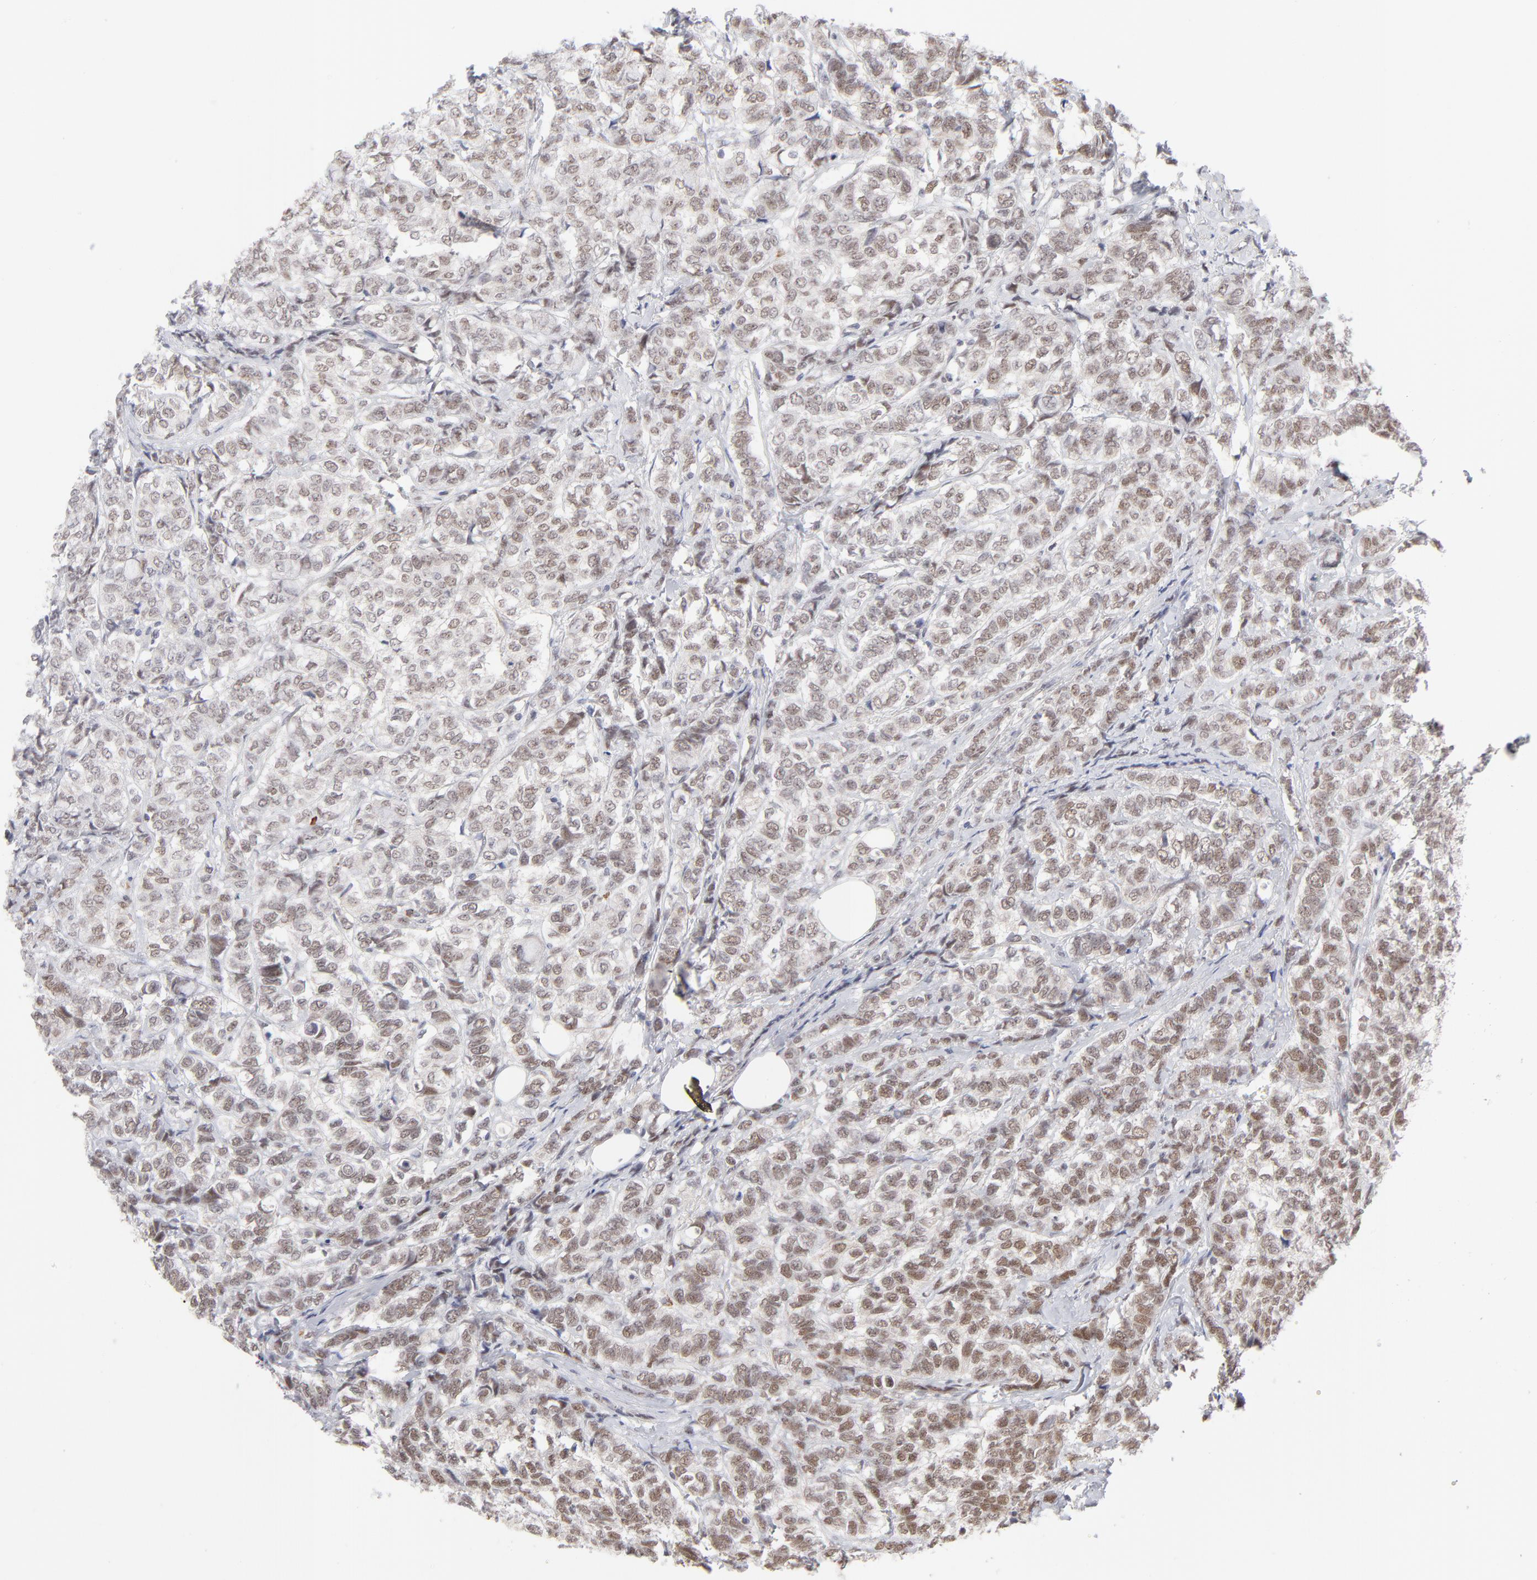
{"staining": {"intensity": "moderate", "quantity": ">75%", "location": "nuclear"}, "tissue": "breast cancer", "cell_type": "Tumor cells", "image_type": "cancer", "snomed": [{"axis": "morphology", "description": "Lobular carcinoma"}, {"axis": "topography", "description": "Breast"}], "caption": "A high-resolution photomicrograph shows IHC staining of breast cancer (lobular carcinoma), which displays moderate nuclear staining in approximately >75% of tumor cells.", "gene": "NBN", "patient": {"sex": "female", "age": 60}}